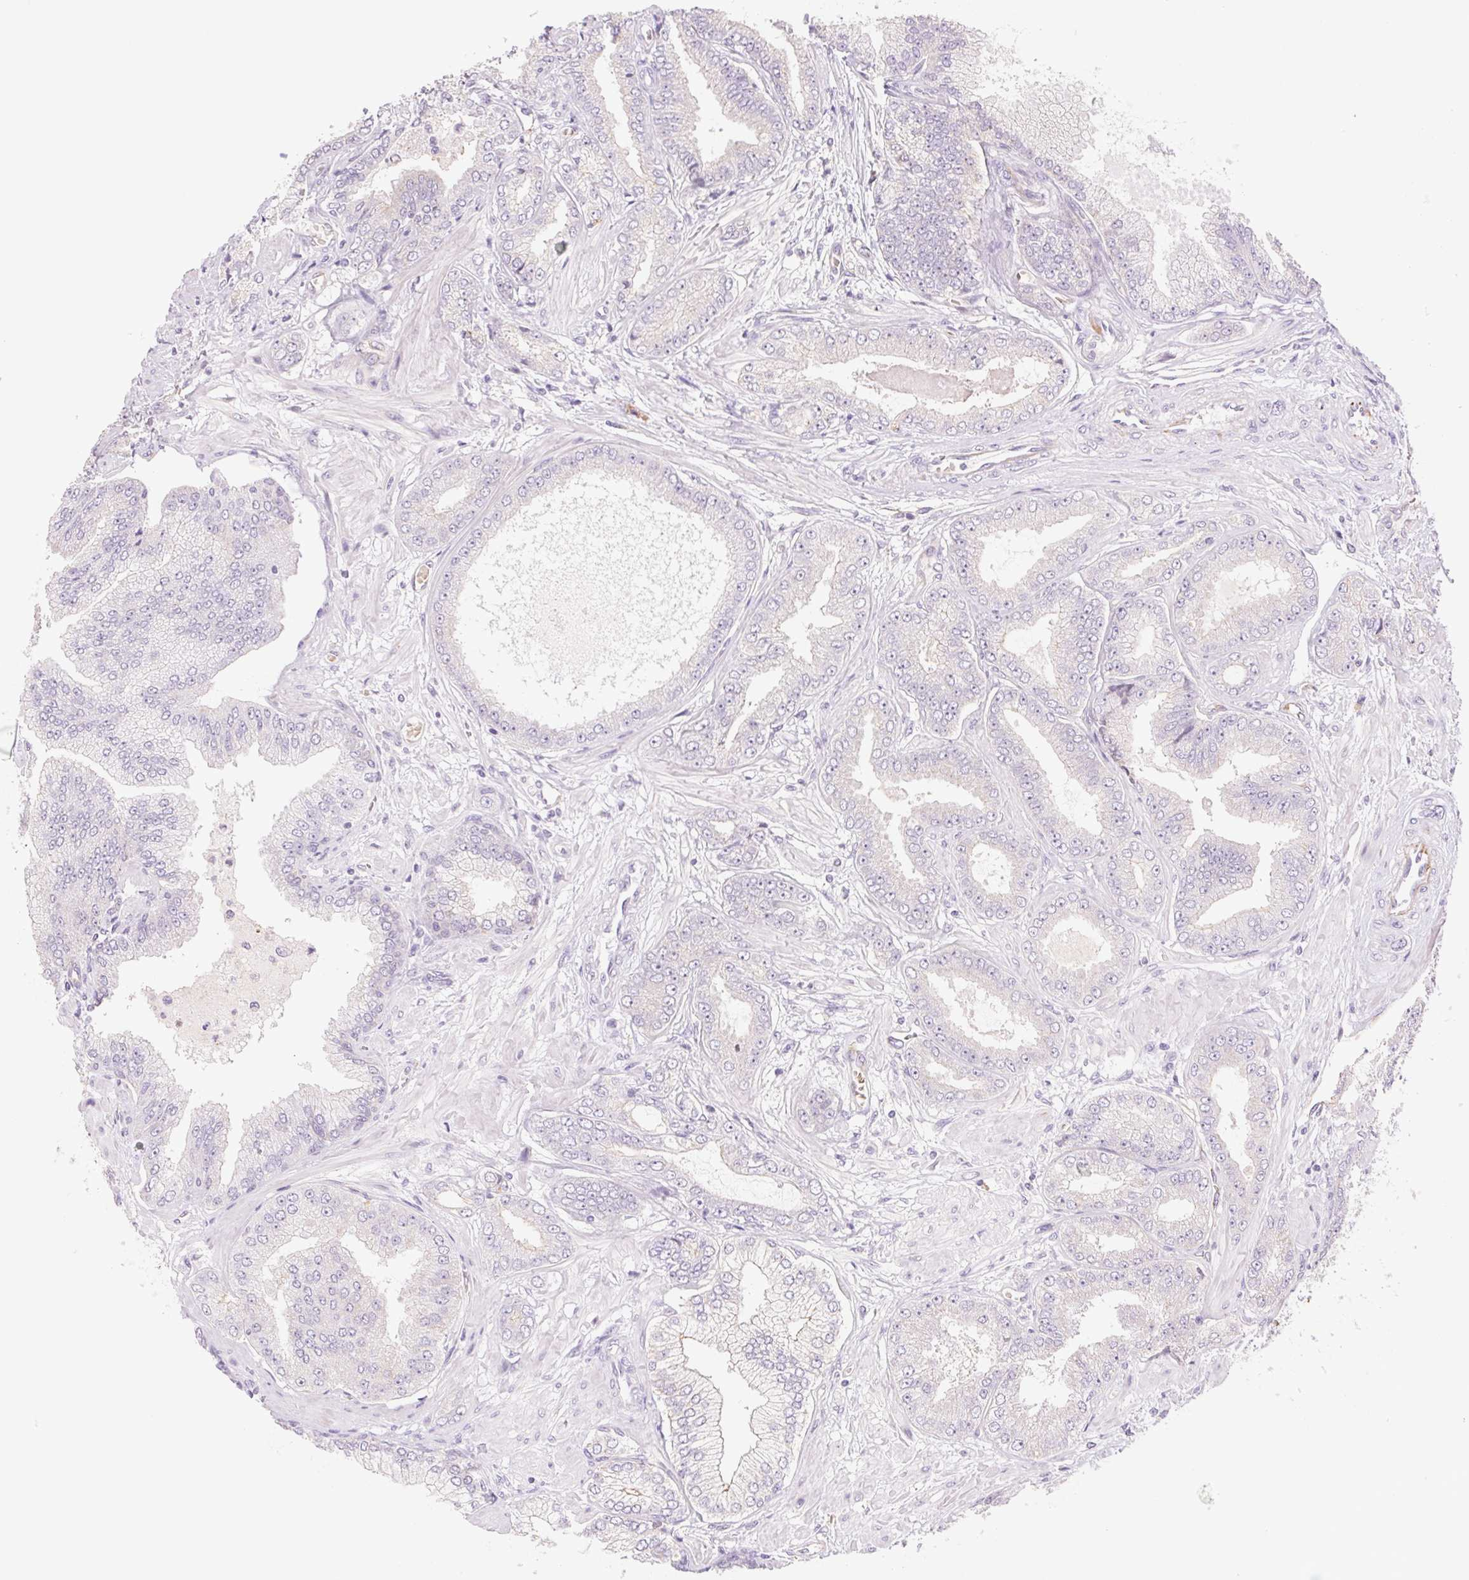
{"staining": {"intensity": "negative", "quantity": "none", "location": "none"}, "tissue": "prostate cancer", "cell_type": "Tumor cells", "image_type": "cancer", "snomed": [{"axis": "morphology", "description": "Adenocarcinoma, Low grade"}, {"axis": "topography", "description": "Prostate"}], "caption": "Immunohistochemistry (IHC) micrograph of neoplastic tissue: prostate cancer (low-grade adenocarcinoma) stained with DAB displays no significant protein expression in tumor cells.", "gene": "IGFL3", "patient": {"sex": "male", "age": 55}}